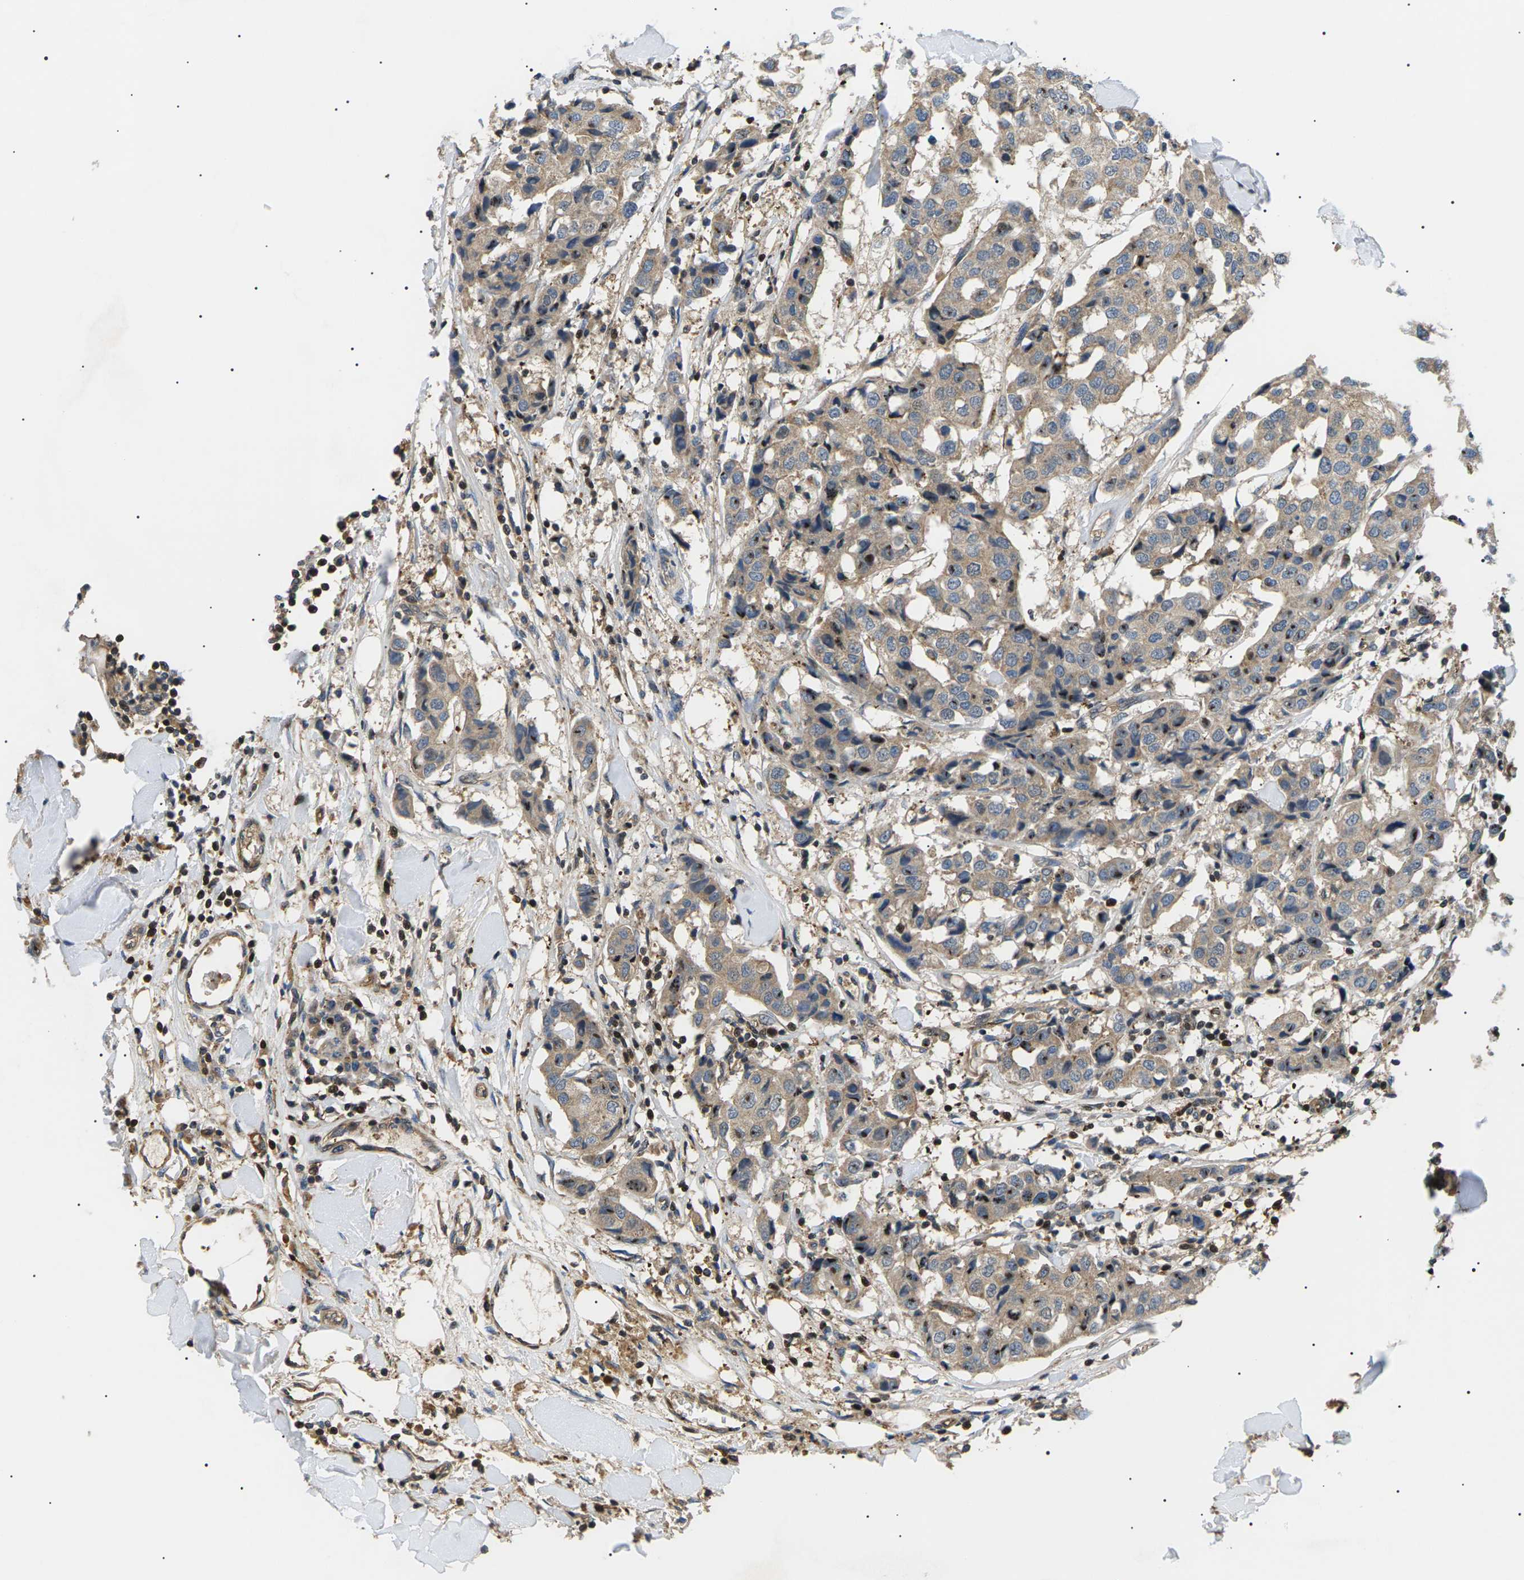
{"staining": {"intensity": "moderate", "quantity": ">75%", "location": "cytoplasmic/membranous"}, "tissue": "breast cancer", "cell_type": "Tumor cells", "image_type": "cancer", "snomed": [{"axis": "morphology", "description": "Duct carcinoma"}, {"axis": "topography", "description": "Breast"}], "caption": "This histopathology image reveals immunohistochemistry (IHC) staining of human breast cancer, with medium moderate cytoplasmic/membranous staining in approximately >75% of tumor cells.", "gene": "TMTC4", "patient": {"sex": "female", "age": 80}}